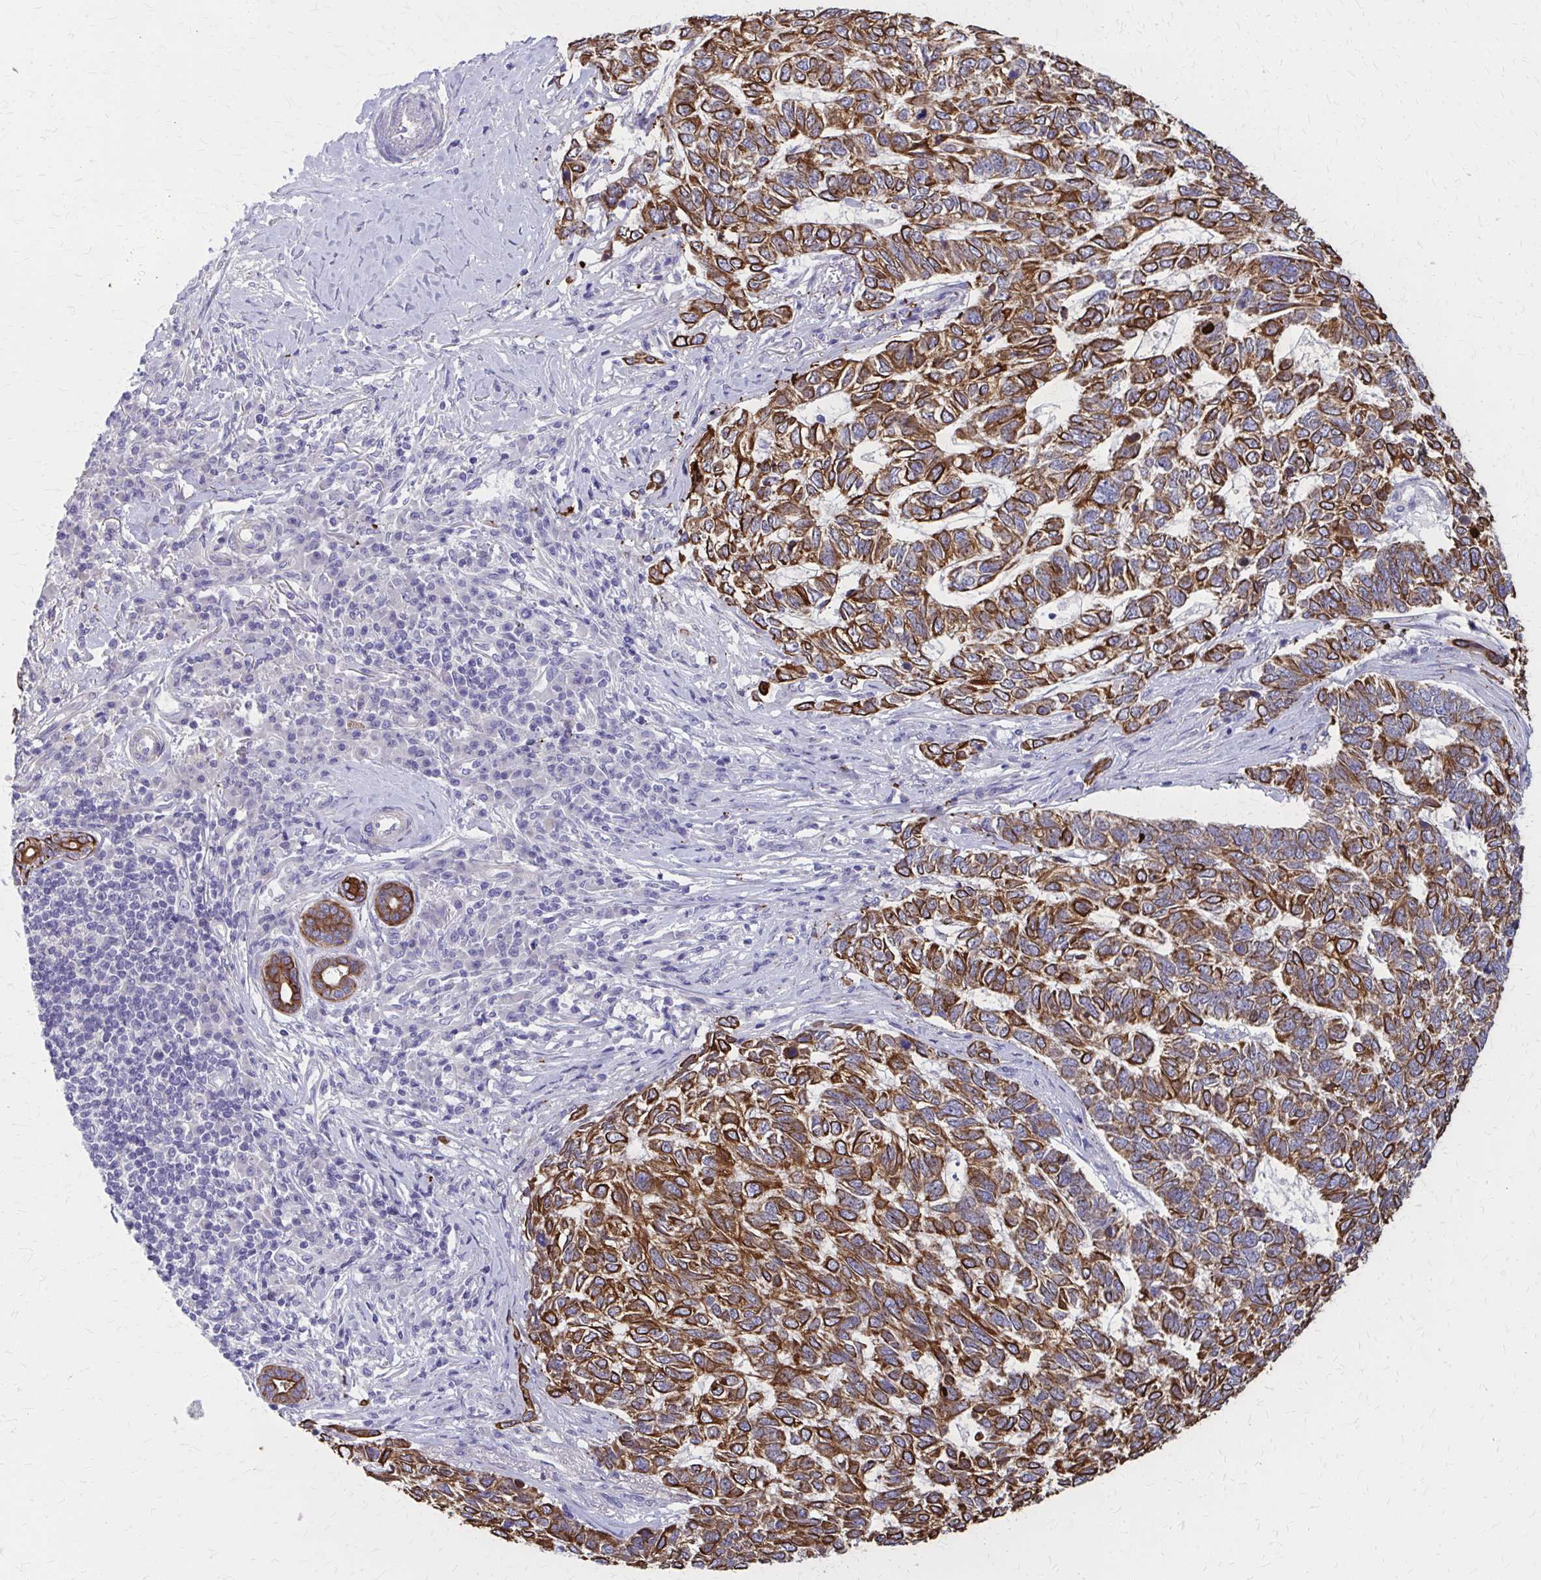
{"staining": {"intensity": "strong", "quantity": ">75%", "location": "cytoplasmic/membranous"}, "tissue": "skin cancer", "cell_type": "Tumor cells", "image_type": "cancer", "snomed": [{"axis": "morphology", "description": "Basal cell carcinoma"}, {"axis": "topography", "description": "Skin"}], "caption": "Human basal cell carcinoma (skin) stained with a protein marker displays strong staining in tumor cells.", "gene": "GLYATL2", "patient": {"sex": "female", "age": 65}}